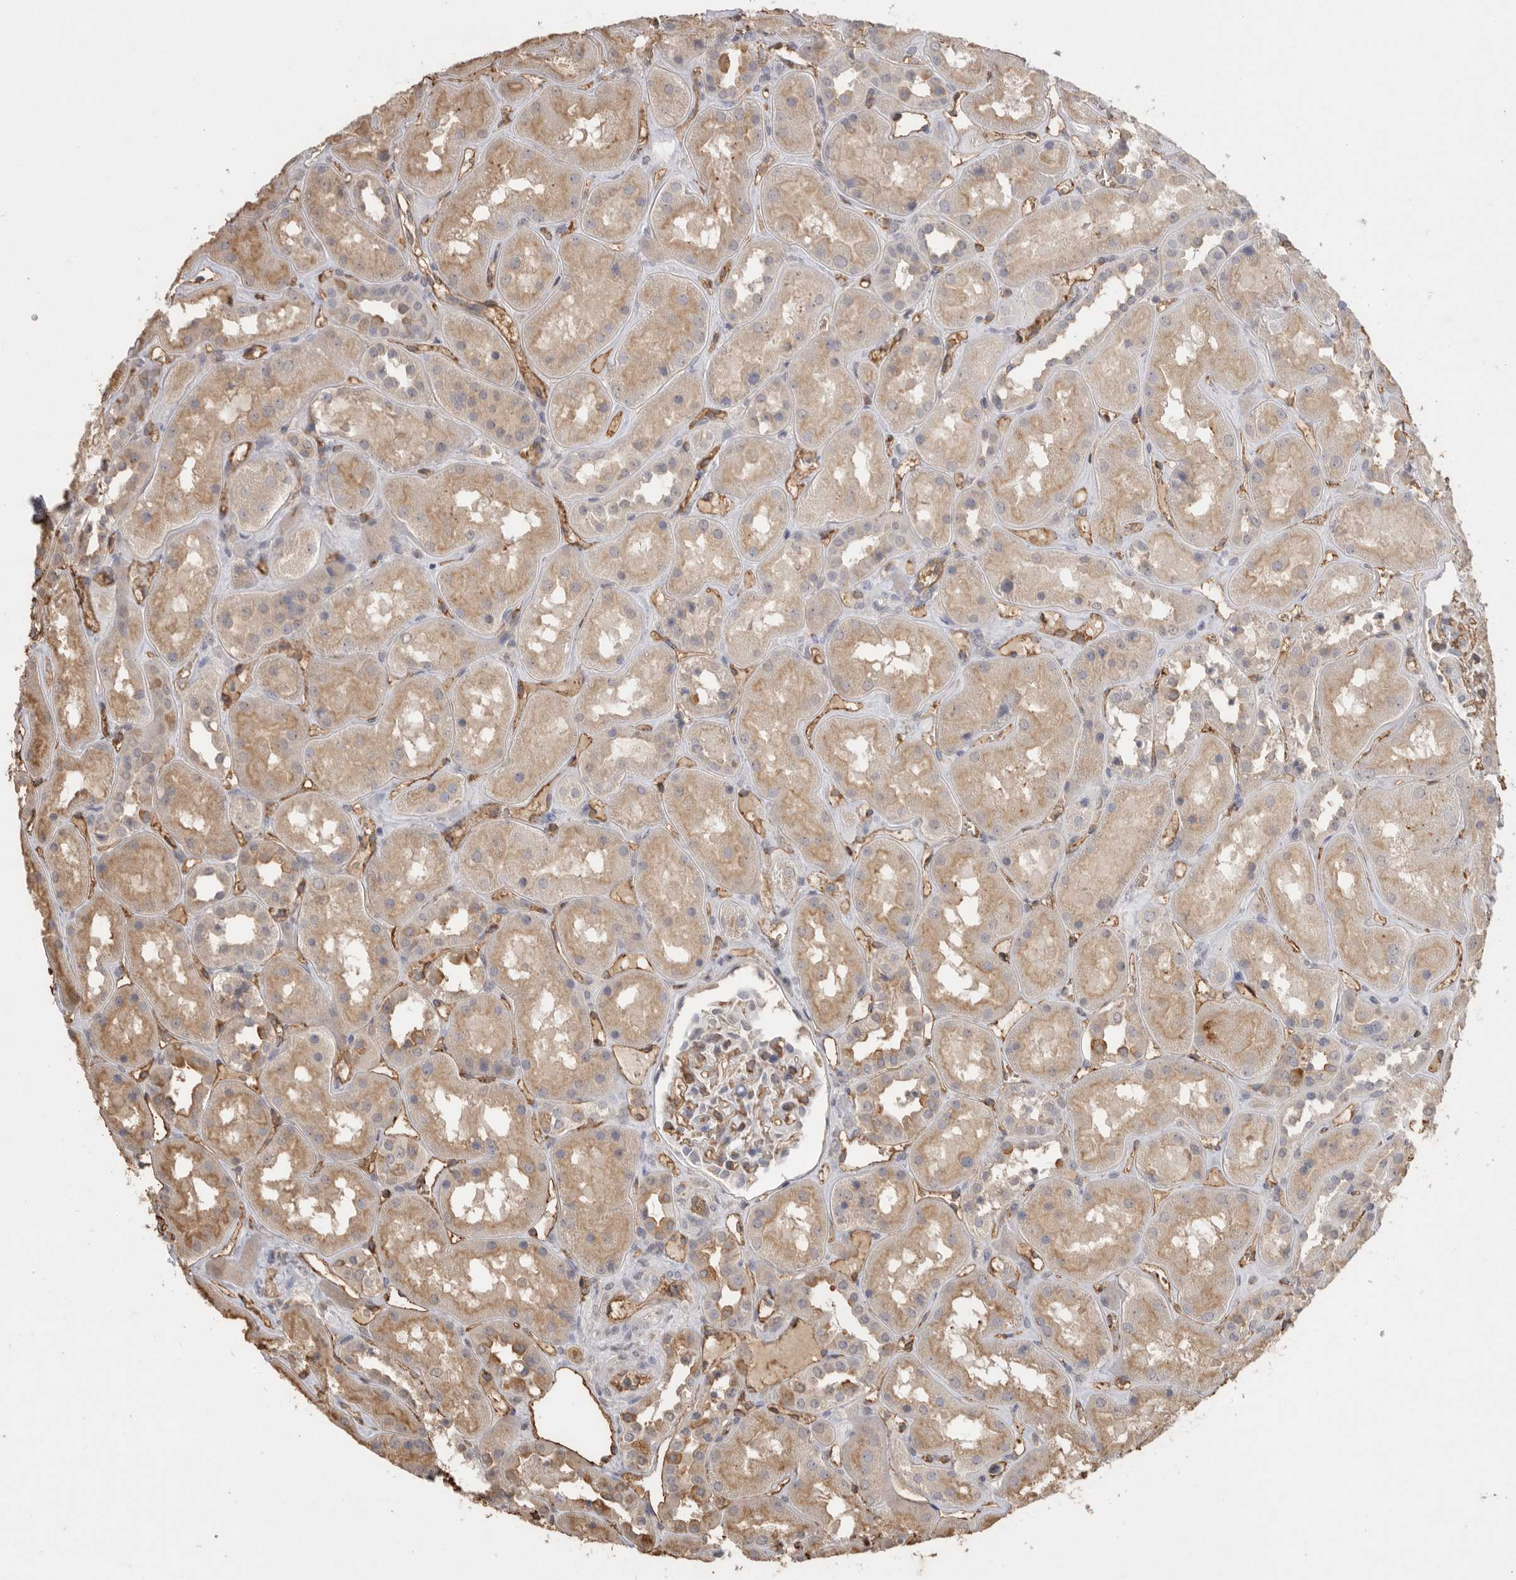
{"staining": {"intensity": "moderate", "quantity": "25%-75%", "location": "cytoplasmic/membranous"}, "tissue": "kidney", "cell_type": "Cells in glomeruli", "image_type": "normal", "snomed": [{"axis": "morphology", "description": "Normal tissue, NOS"}, {"axis": "topography", "description": "Kidney"}], "caption": "There is medium levels of moderate cytoplasmic/membranous positivity in cells in glomeruli of normal kidney, as demonstrated by immunohistochemical staining (brown color).", "gene": "IL27", "patient": {"sex": "male", "age": 70}}